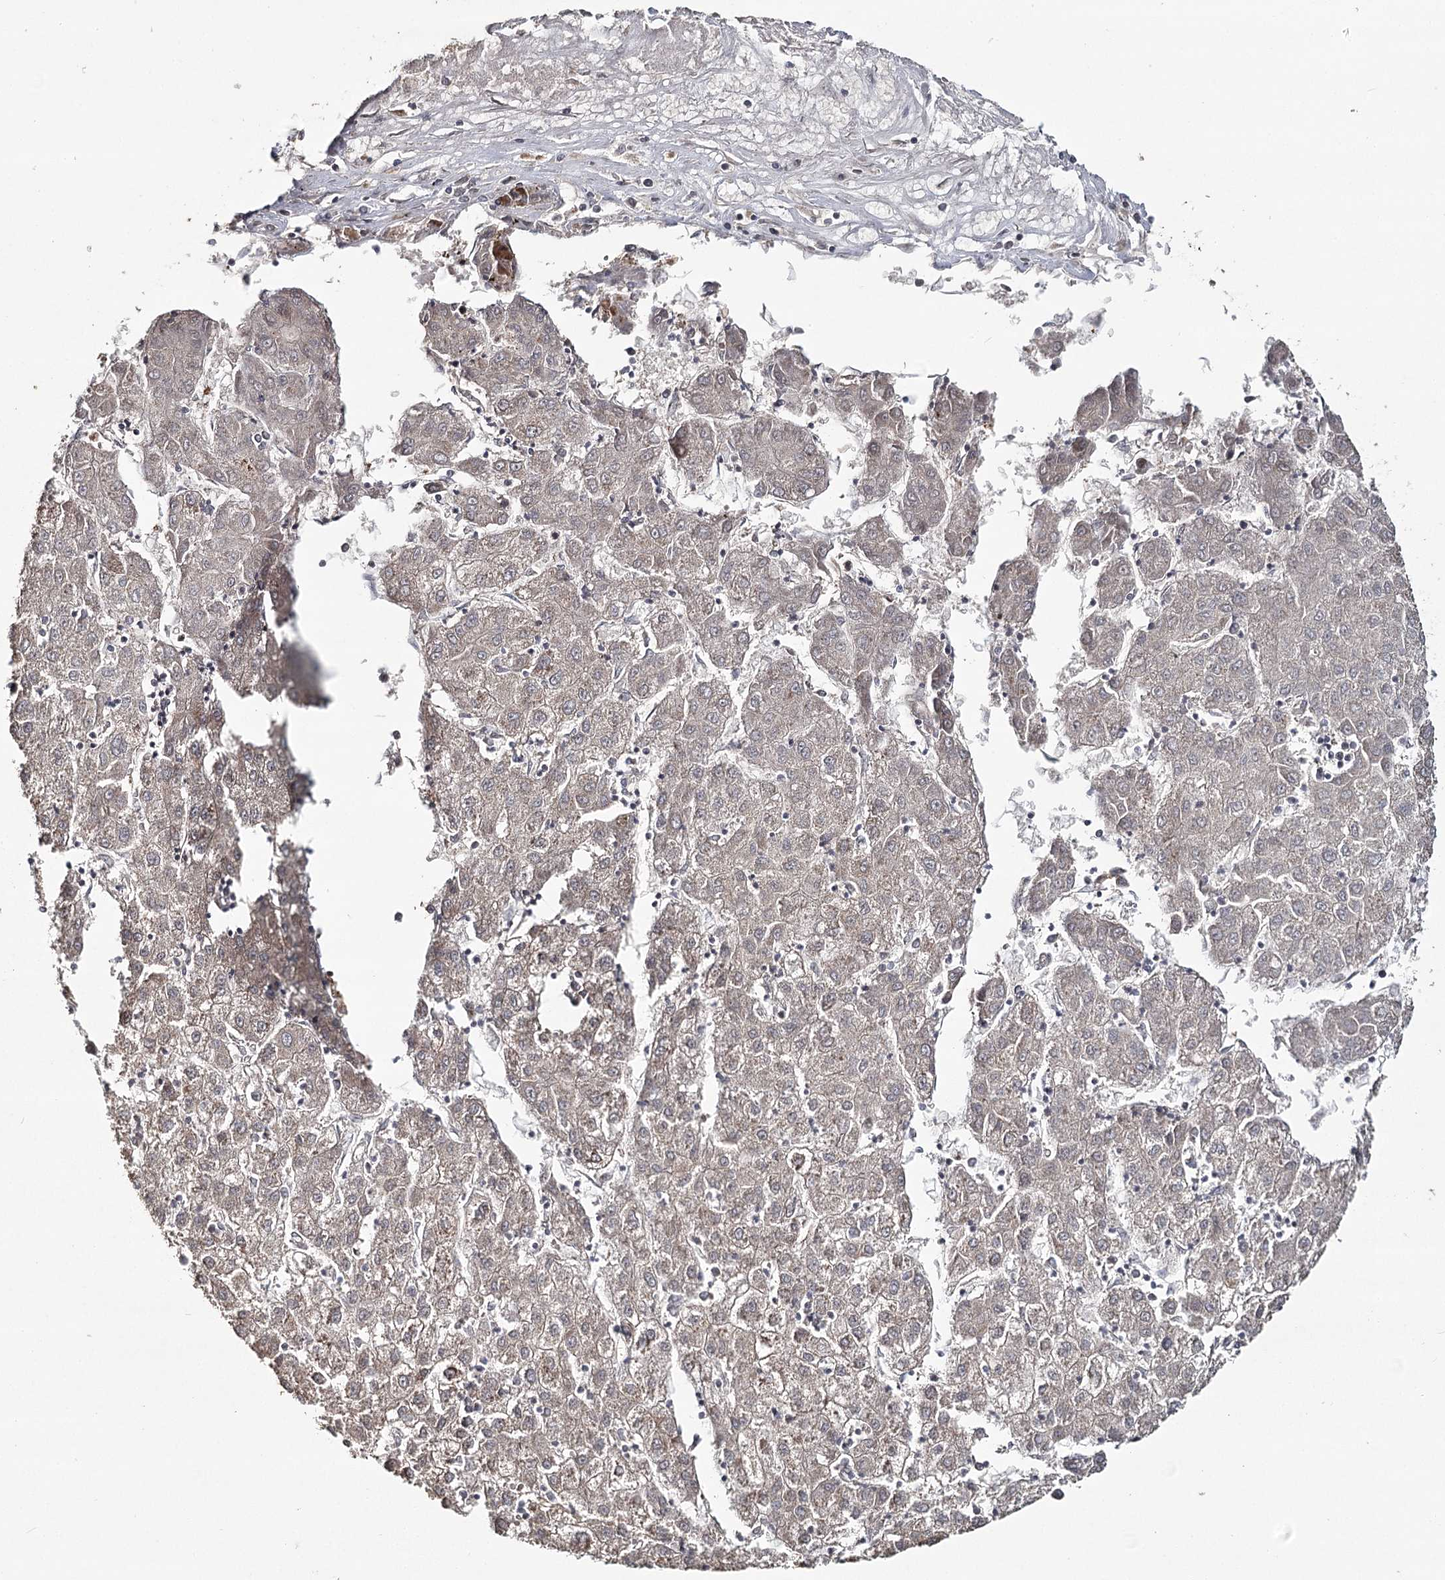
{"staining": {"intensity": "negative", "quantity": "none", "location": "none"}, "tissue": "liver cancer", "cell_type": "Tumor cells", "image_type": "cancer", "snomed": [{"axis": "morphology", "description": "Carcinoma, Hepatocellular, NOS"}, {"axis": "topography", "description": "Liver"}], "caption": "The image shows no staining of tumor cells in liver cancer (hepatocellular carcinoma).", "gene": "OTUD4", "patient": {"sex": "male", "age": 72}}